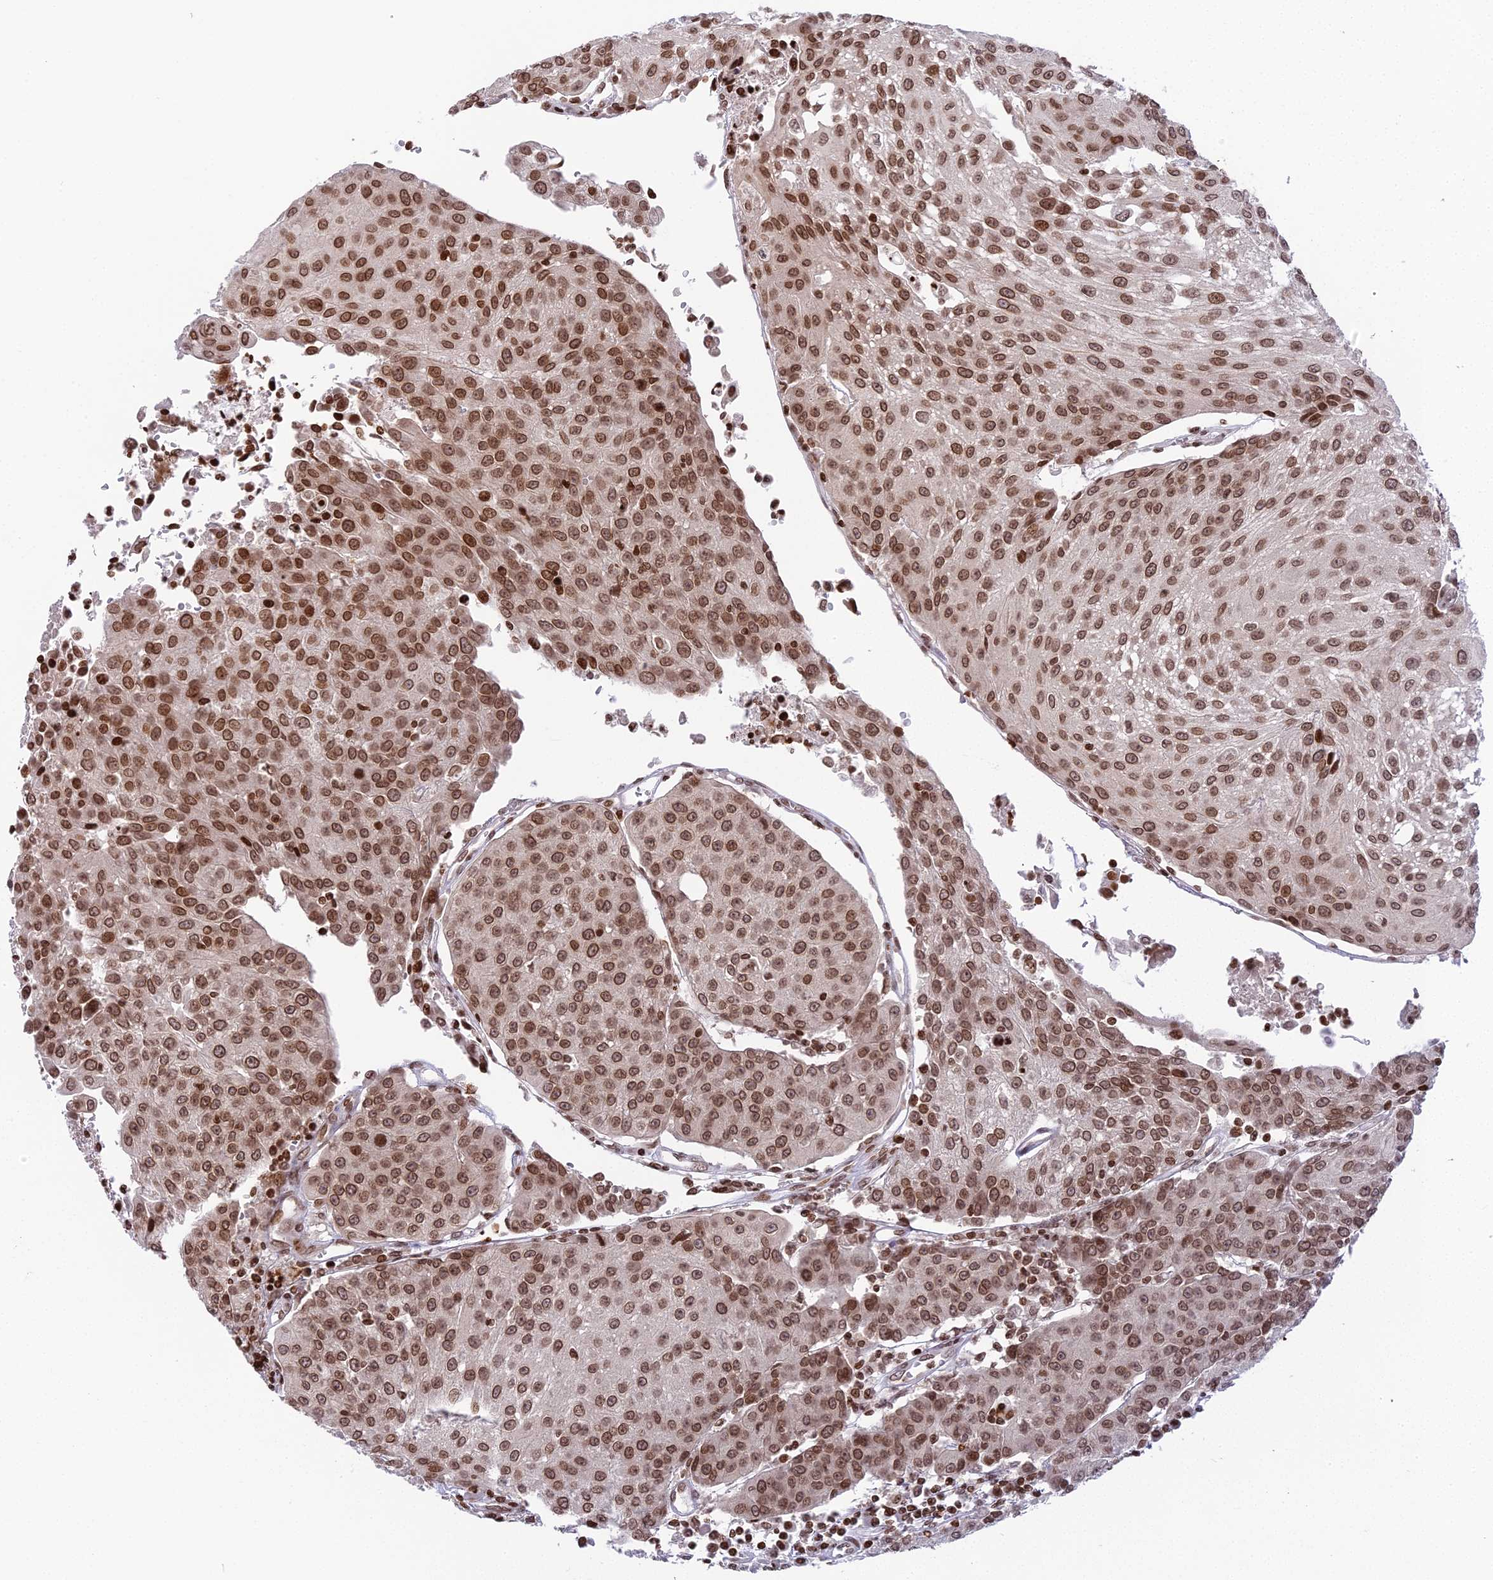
{"staining": {"intensity": "moderate", "quantity": ">75%", "location": "nuclear"}, "tissue": "urothelial cancer", "cell_type": "Tumor cells", "image_type": "cancer", "snomed": [{"axis": "morphology", "description": "Urothelial carcinoma, High grade"}, {"axis": "topography", "description": "Urinary bladder"}], "caption": "Tumor cells show moderate nuclear expression in about >75% of cells in urothelial carcinoma (high-grade).", "gene": "TET2", "patient": {"sex": "female", "age": 85}}